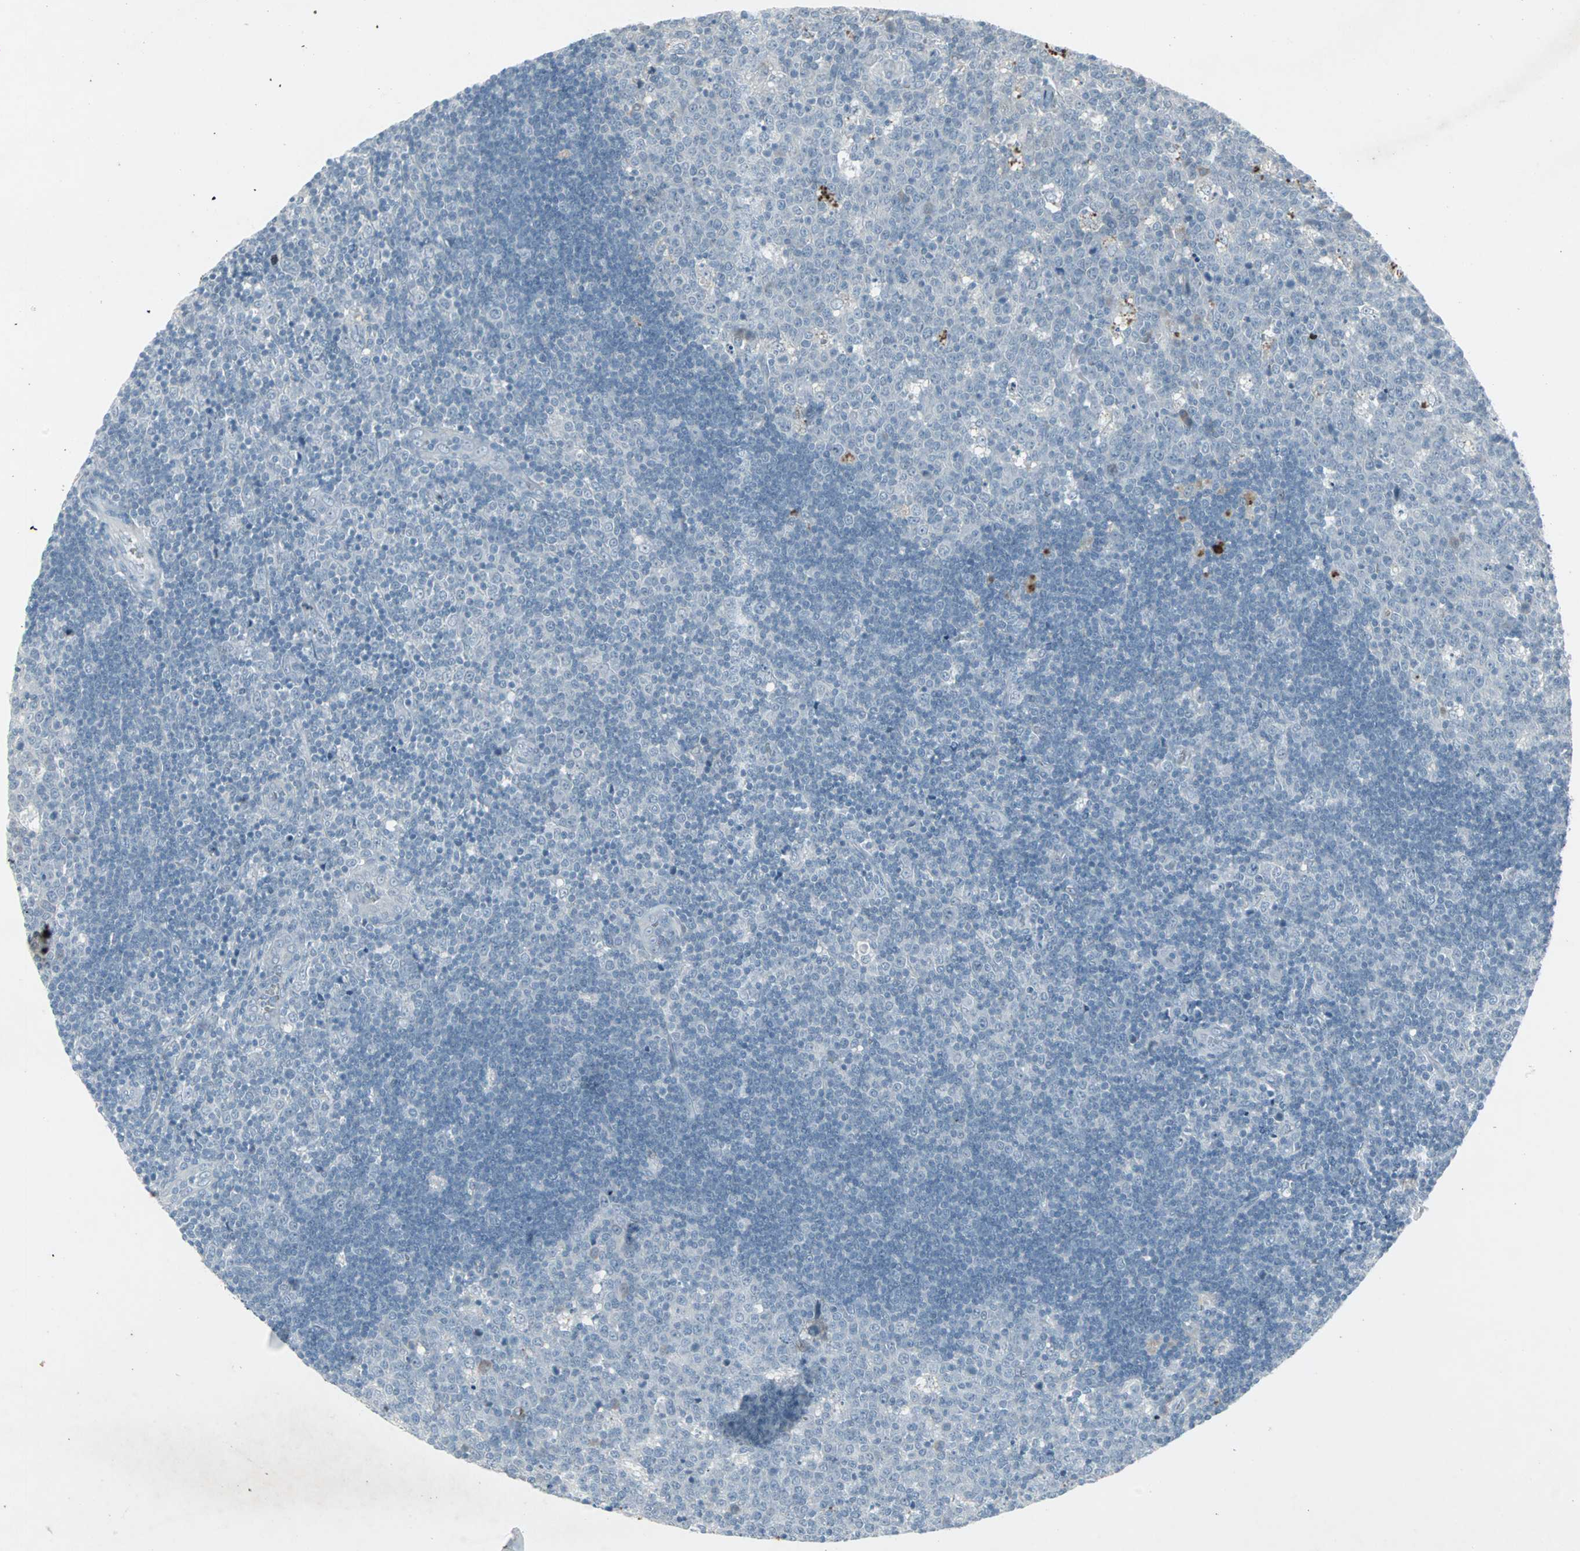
{"staining": {"intensity": "negative", "quantity": "none", "location": "none"}, "tissue": "lymph node", "cell_type": "Germinal center cells", "image_type": "normal", "snomed": [{"axis": "morphology", "description": "Normal tissue, NOS"}, {"axis": "topography", "description": "Lymph node"}, {"axis": "topography", "description": "Salivary gland"}], "caption": "Immunohistochemistry of normal human lymph node shows no positivity in germinal center cells. (DAB IHC visualized using brightfield microscopy, high magnification).", "gene": "LANCL3", "patient": {"sex": "male", "age": 8}}